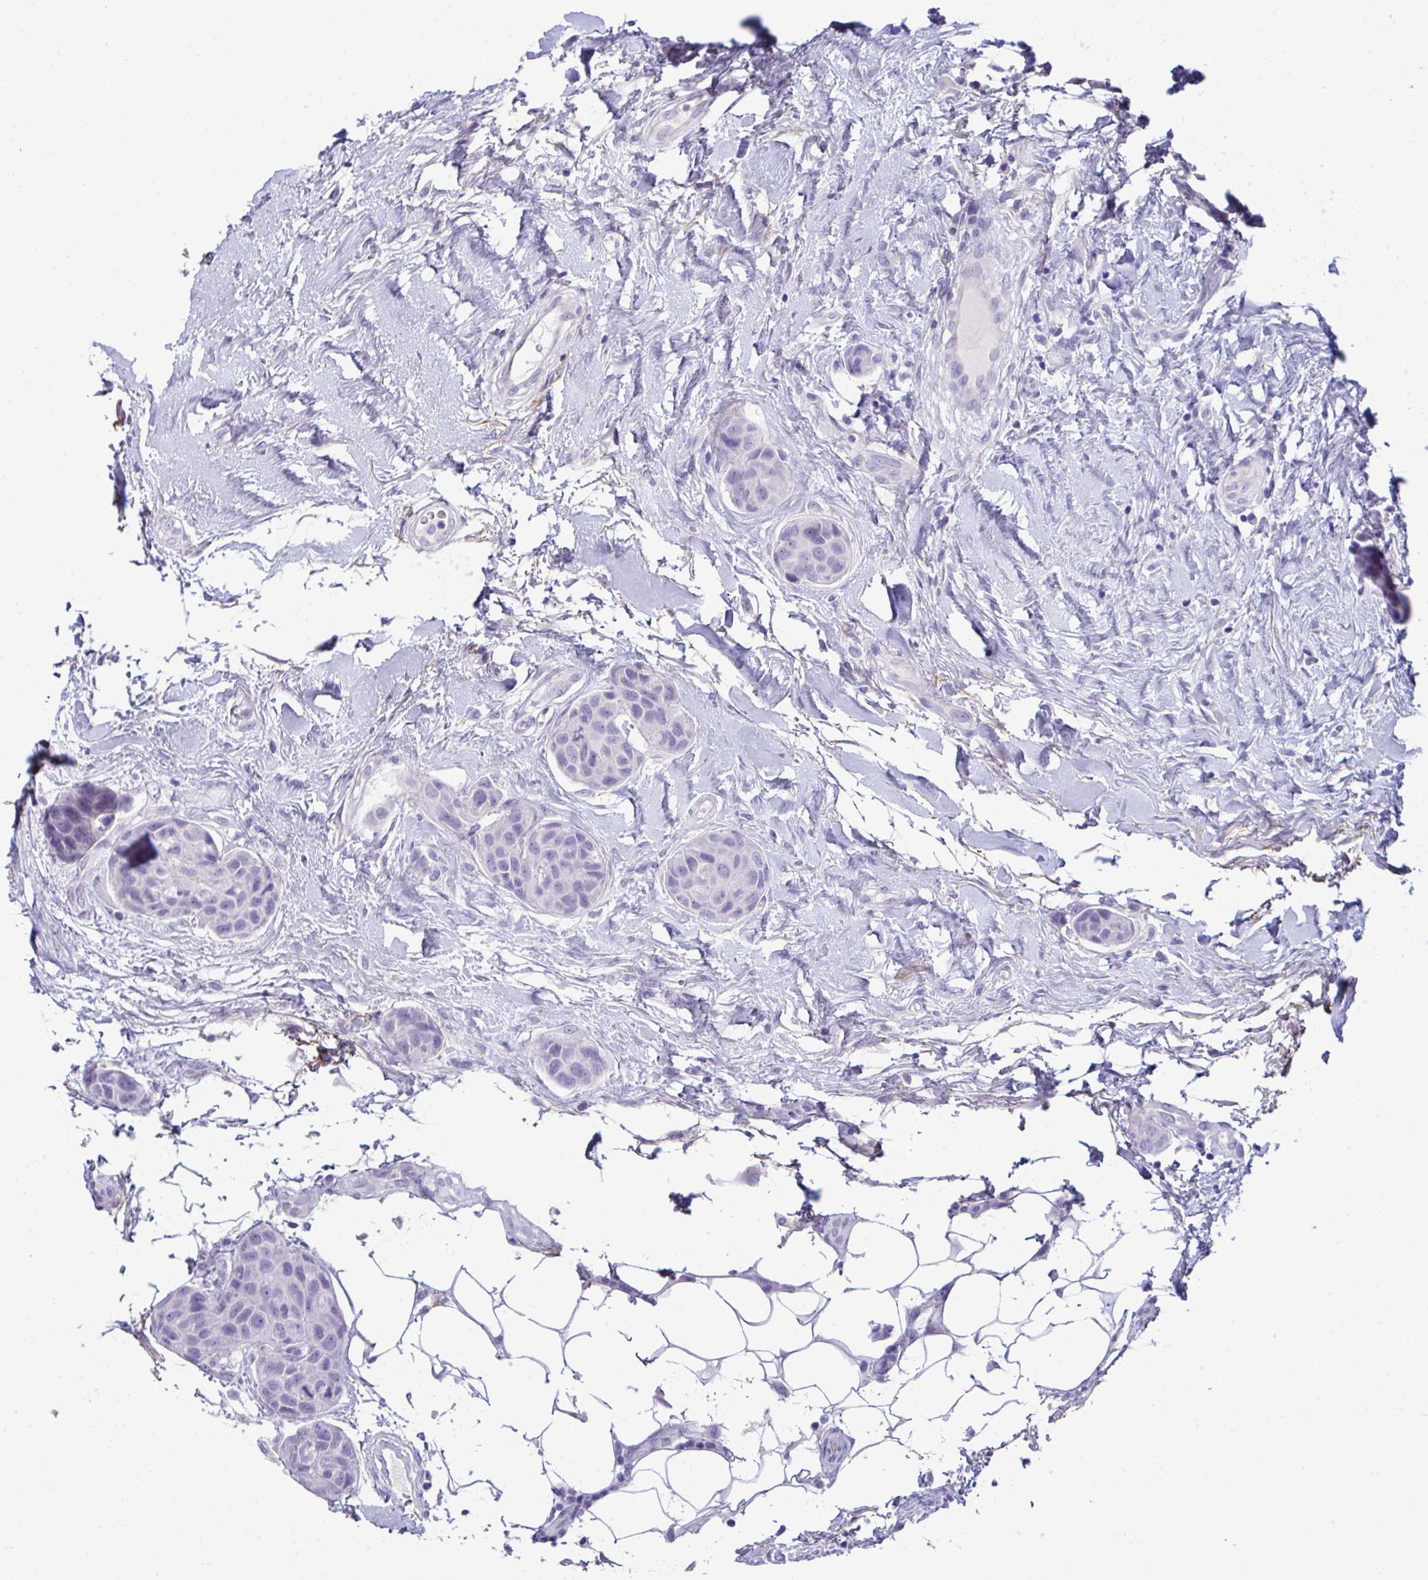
{"staining": {"intensity": "negative", "quantity": "none", "location": "none"}, "tissue": "breast cancer", "cell_type": "Tumor cells", "image_type": "cancer", "snomed": [{"axis": "morphology", "description": "Duct carcinoma"}, {"axis": "topography", "description": "Breast"}, {"axis": "topography", "description": "Lymph node"}], "caption": "Tumor cells show no significant staining in invasive ductal carcinoma (breast).", "gene": "PIGZ", "patient": {"sex": "female", "age": 80}}